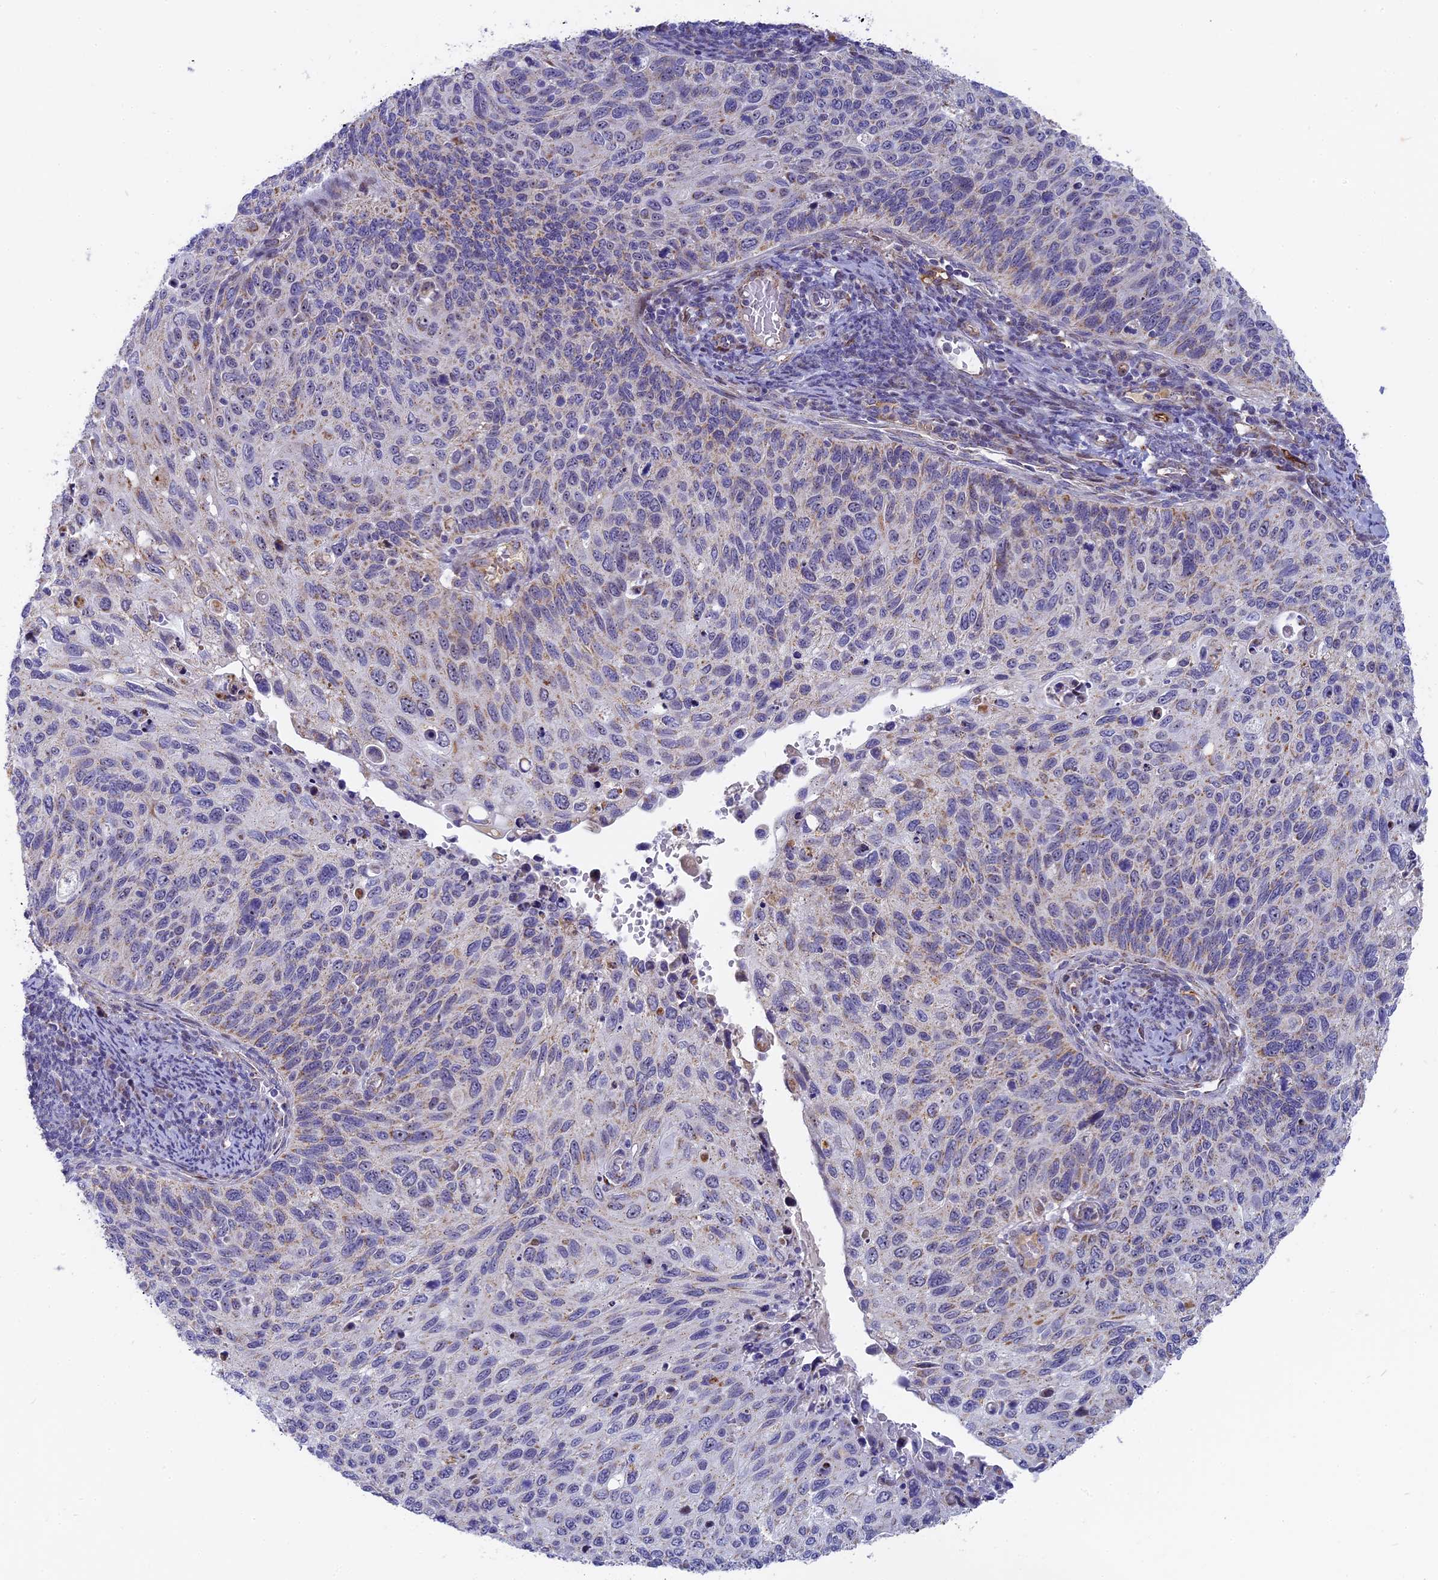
{"staining": {"intensity": "weak", "quantity": "<25%", "location": "cytoplasmic/membranous"}, "tissue": "cervical cancer", "cell_type": "Tumor cells", "image_type": "cancer", "snomed": [{"axis": "morphology", "description": "Squamous cell carcinoma, NOS"}, {"axis": "topography", "description": "Cervix"}], "caption": "Tumor cells are negative for brown protein staining in cervical cancer (squamous cell carcinoma).", "gene": "DTWD1", "patient": {"sex": "female", "age": 70}}